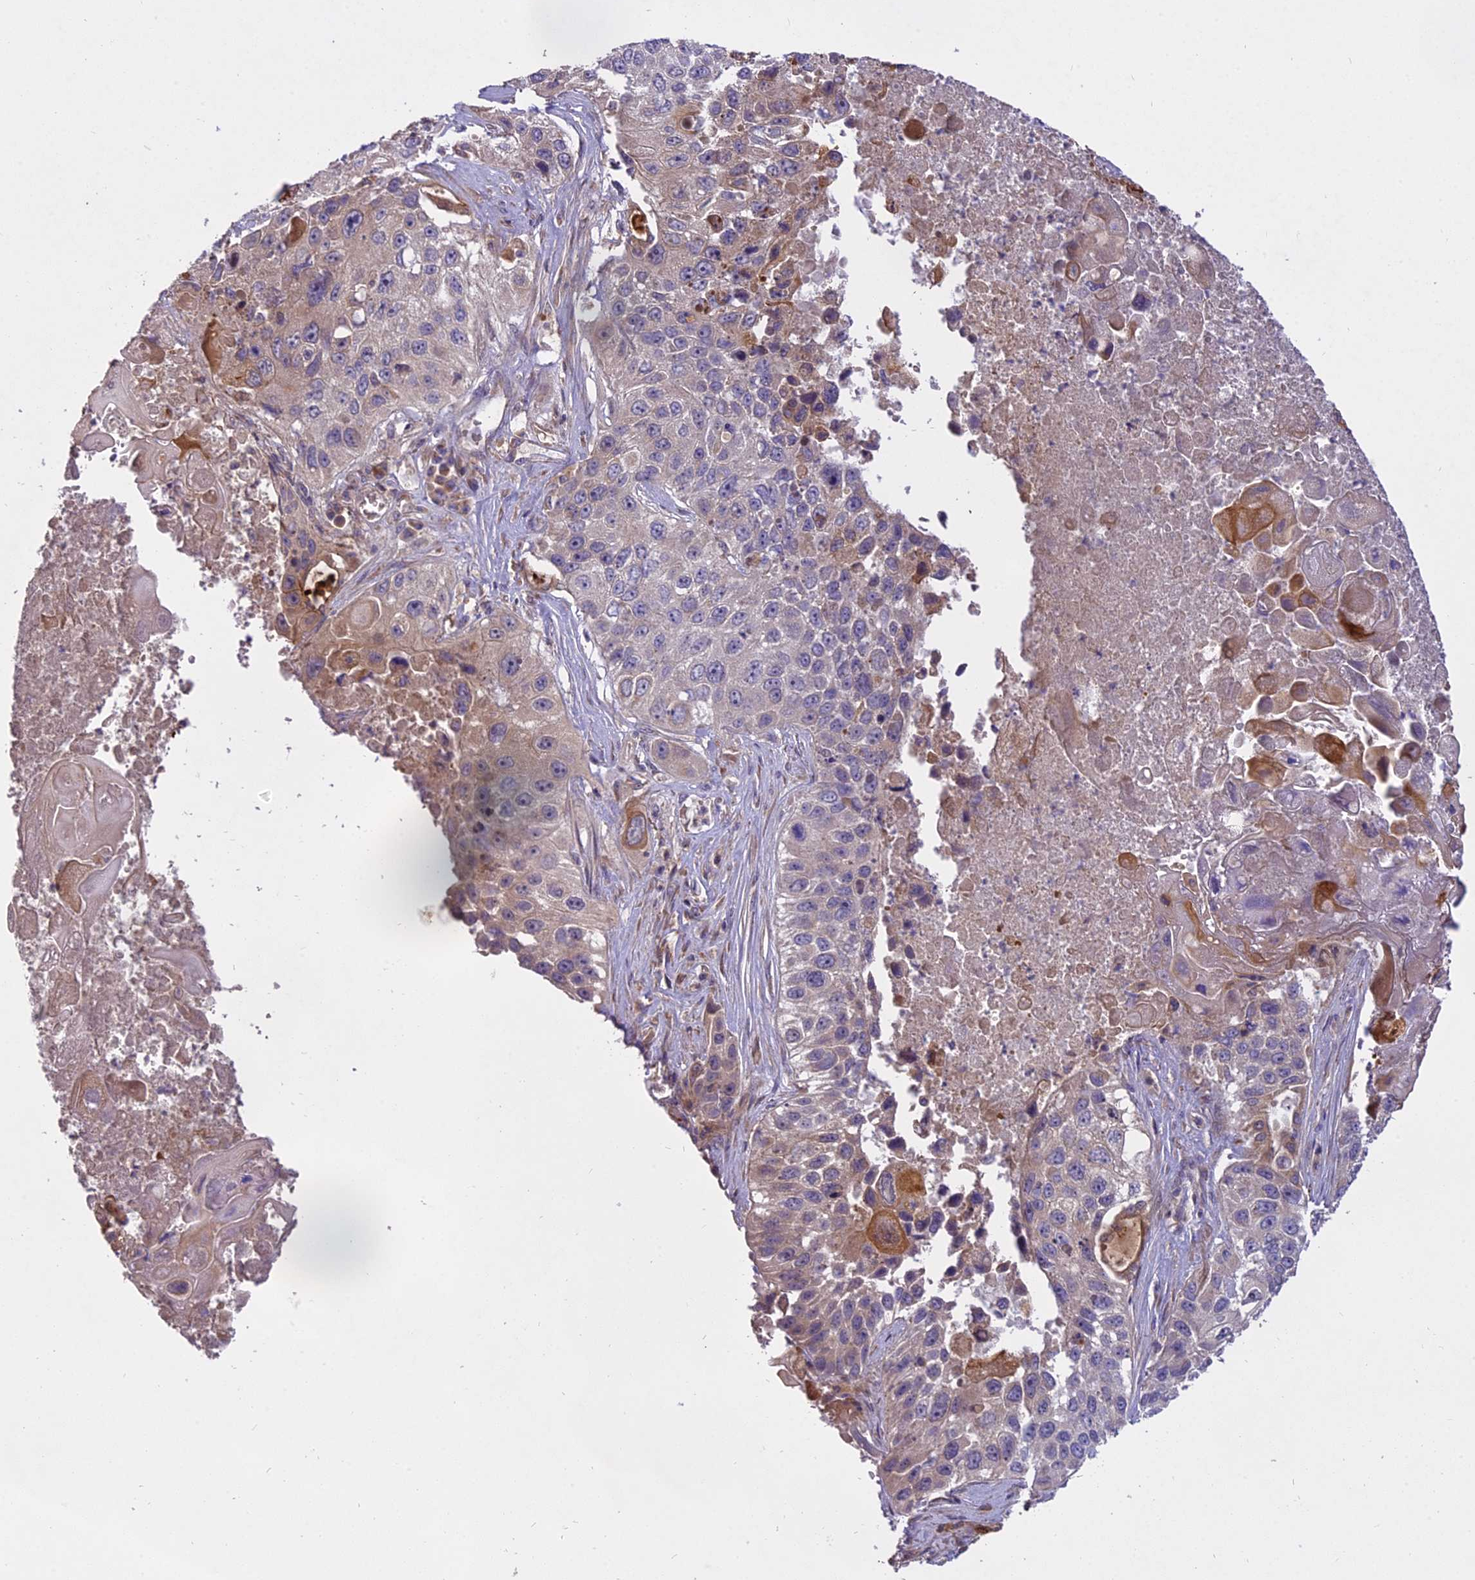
{"staining": {"intensity": "weak", "quantity": "<25%", "location": "cytoplasmic/membranous"}, "tissue": "lung cancer", "cell_type": "Tumor cells", "image_type": "cancer", "snomed": [{"axis": "morphology", "description": "Squamous cell carcinoma, NOS"}, {"axis": "topography", "description": "Lung"}], "caption": "The micrograph reveals no significant expression in tumor cells of lung squamous cell carcinoma.", "gene": "MEMO1", "patient": {"sex": "male", "age": 61}}